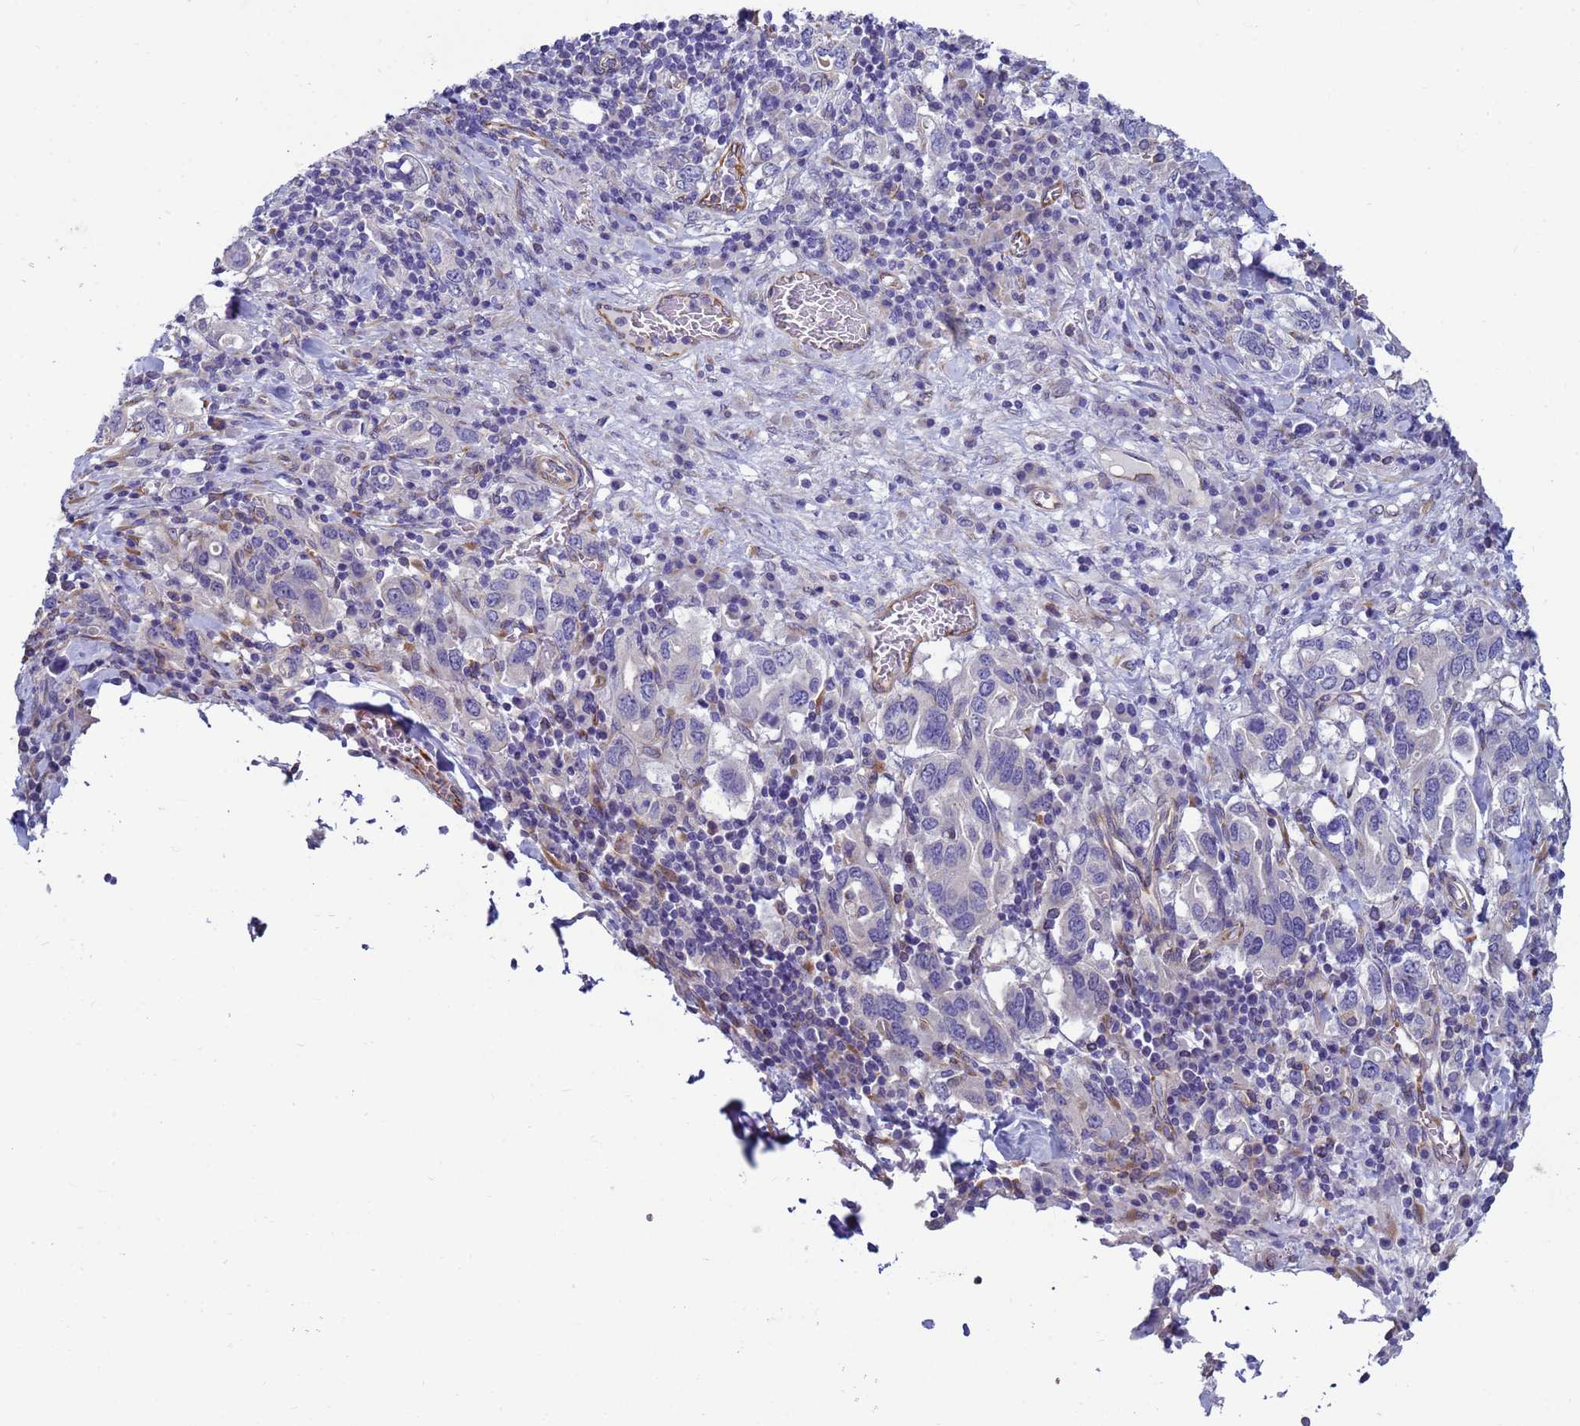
{"staining": {"intensity": "negative", "quantity": "none", "location": "none"}, "tissue": "stomach cancer", "cell_type": "Tumor cells", "image_type": "cancer", "snomed": [{"axis": "morphology", "description": "Adenocarcinoma, NOS"}, {"axis": "topography", "description": "Stomach, upper"}, {"axis": "topography", "description": "Stomach"}], "caption": "Immunohistochemistry photomicrograph of neoplastic tissue: human stomach cancer stained with DAB (3,3'-diaminobenzidine) demonstrates no significant protein positivity in tumor cells.", "gene": "TRPC6", "patient": {"sex": "male", "age": 62}}